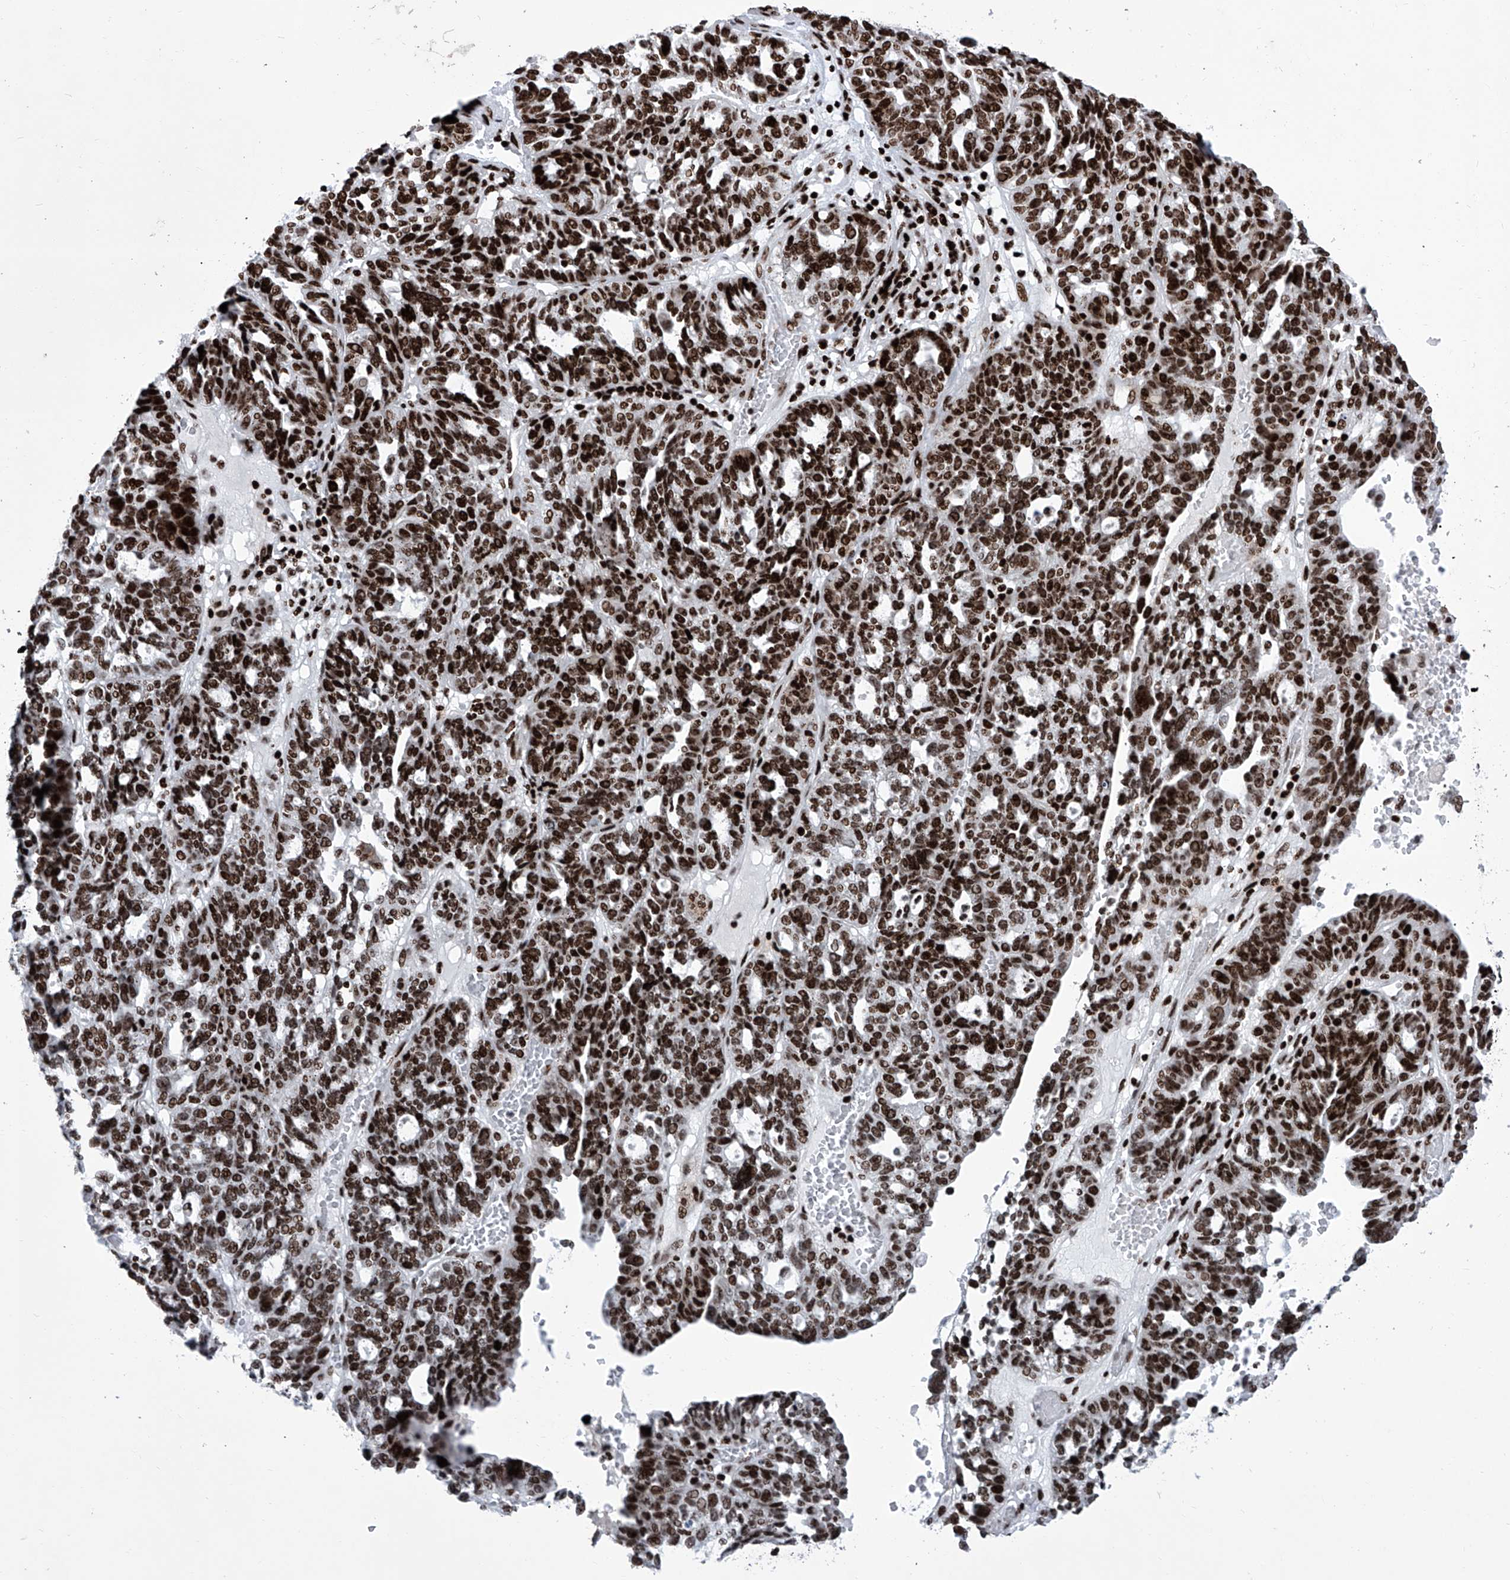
{"staining": {"intensity": "strong", "quantity": ">75%", "location": "nuclear"}, "tissue": "ovarian cancer", "cell_type": "Tumor cells", "image_type": "cancer", "snomed": [{"axis": "morphology", "description": "Cystadenocarcinoma, serous, NOS"}, {"axis": "topography", "description": "Ovary"}], "caption": "The immunohistochemical stain shows strong nuclear positivity in tumor cells of ovarian serous cystadenocarcinoma tissue. (Brightfield microscopy of DAB IHC at high magnification).", "gene": "HEY2", "patient": {"sex": "female", "age": 59}}